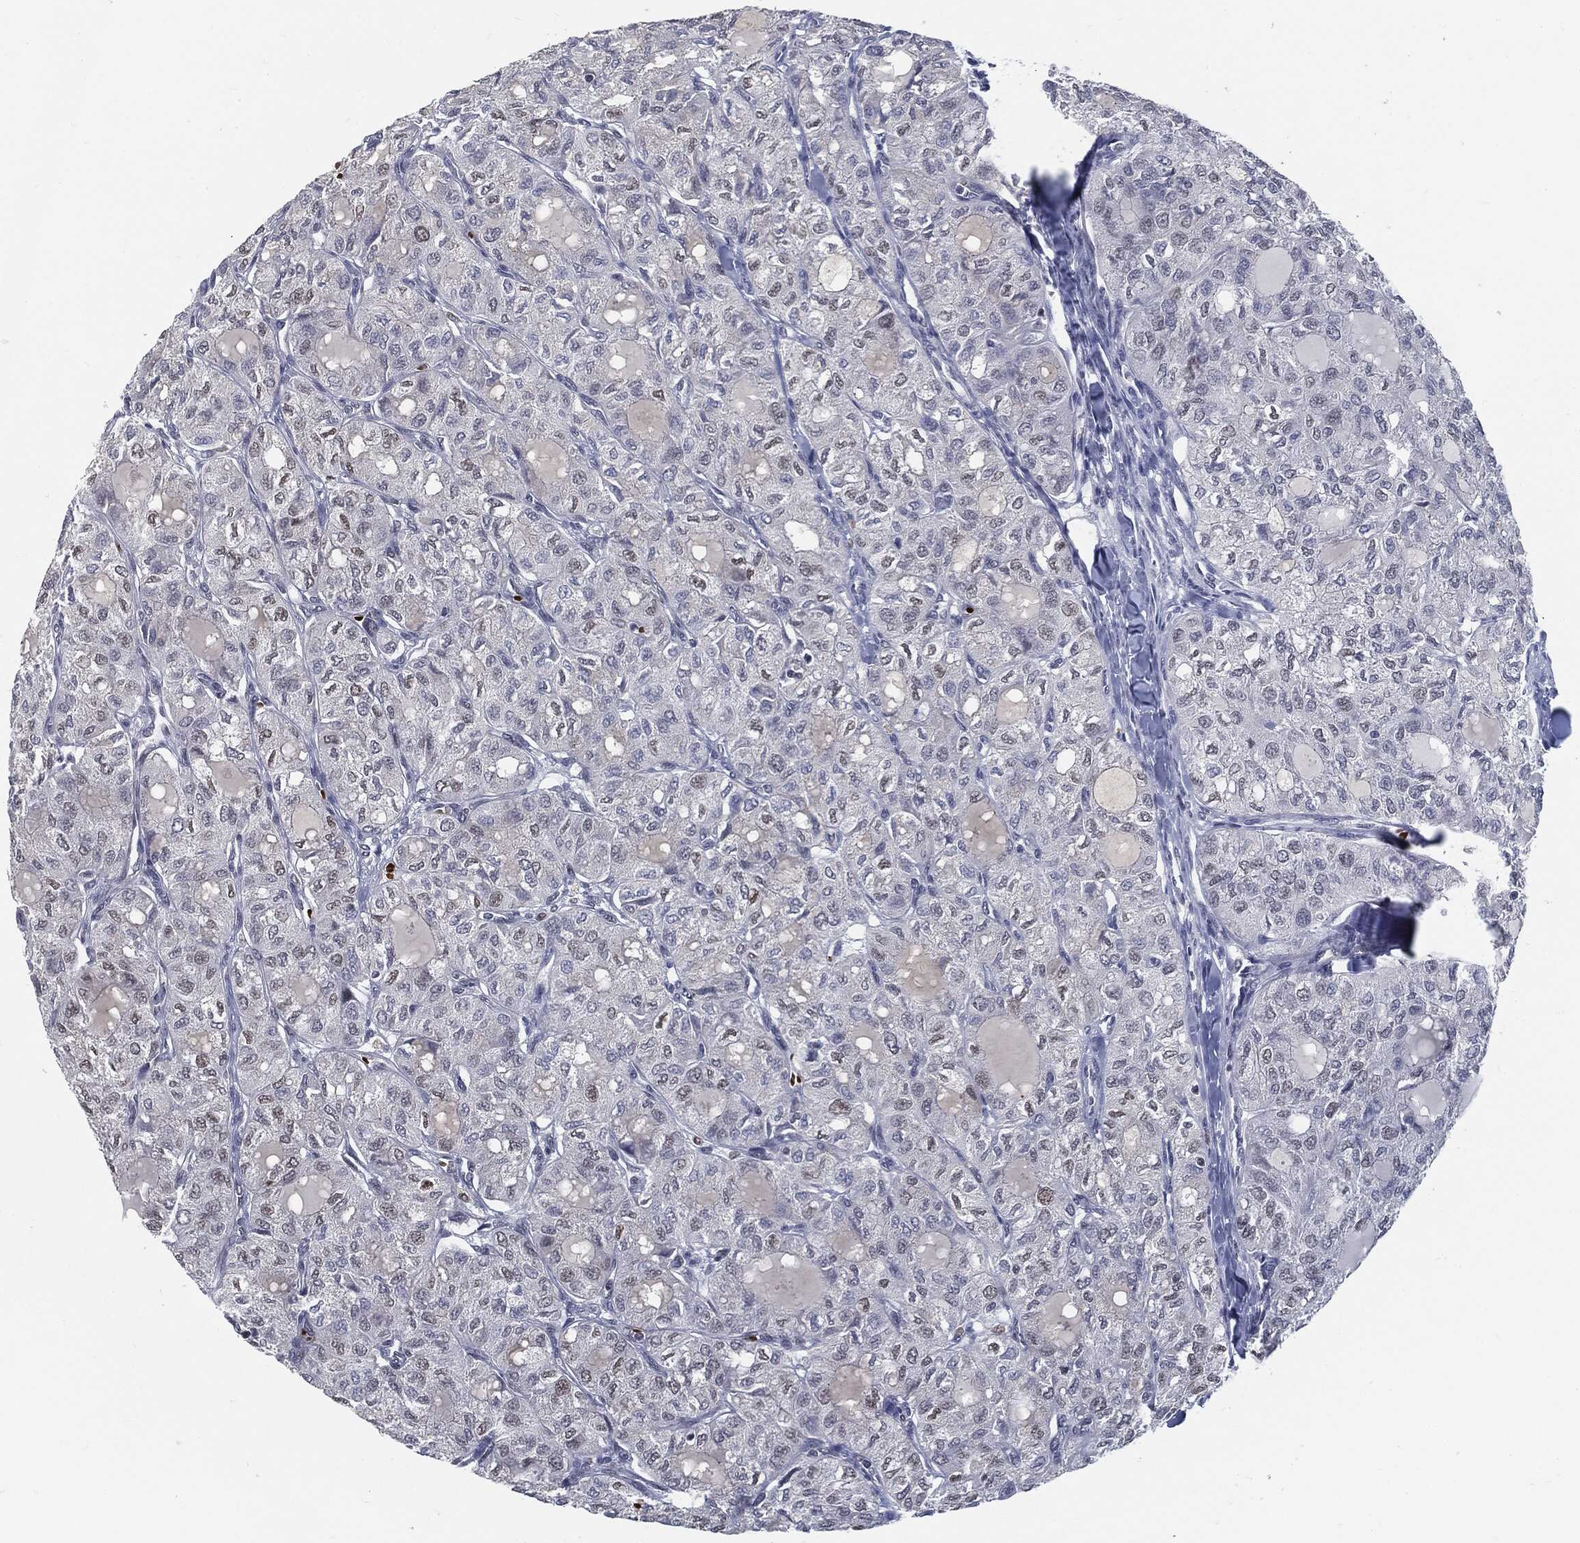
{"staining": {"intensity": "weak", "quantity": "<25%", "location": "nuclear"}, "tissue": "thyroid cancer", "cell_type": "Tumor cells", "image_type": "cancer", "snomed": [{"axis": "morphology", "description": "Follicular adenoma carcinoma, NOS"}, {"axis": "topography", "description": "Thyroid gland"}], "caption": "This is an immunohistochemistry histopathology image of human thyroid cancer (follicular adenoma carcinoma). There is no expression in tumor cells.", "gene": "ANXA1", "patient": {"sex": "male", "age": 75}}